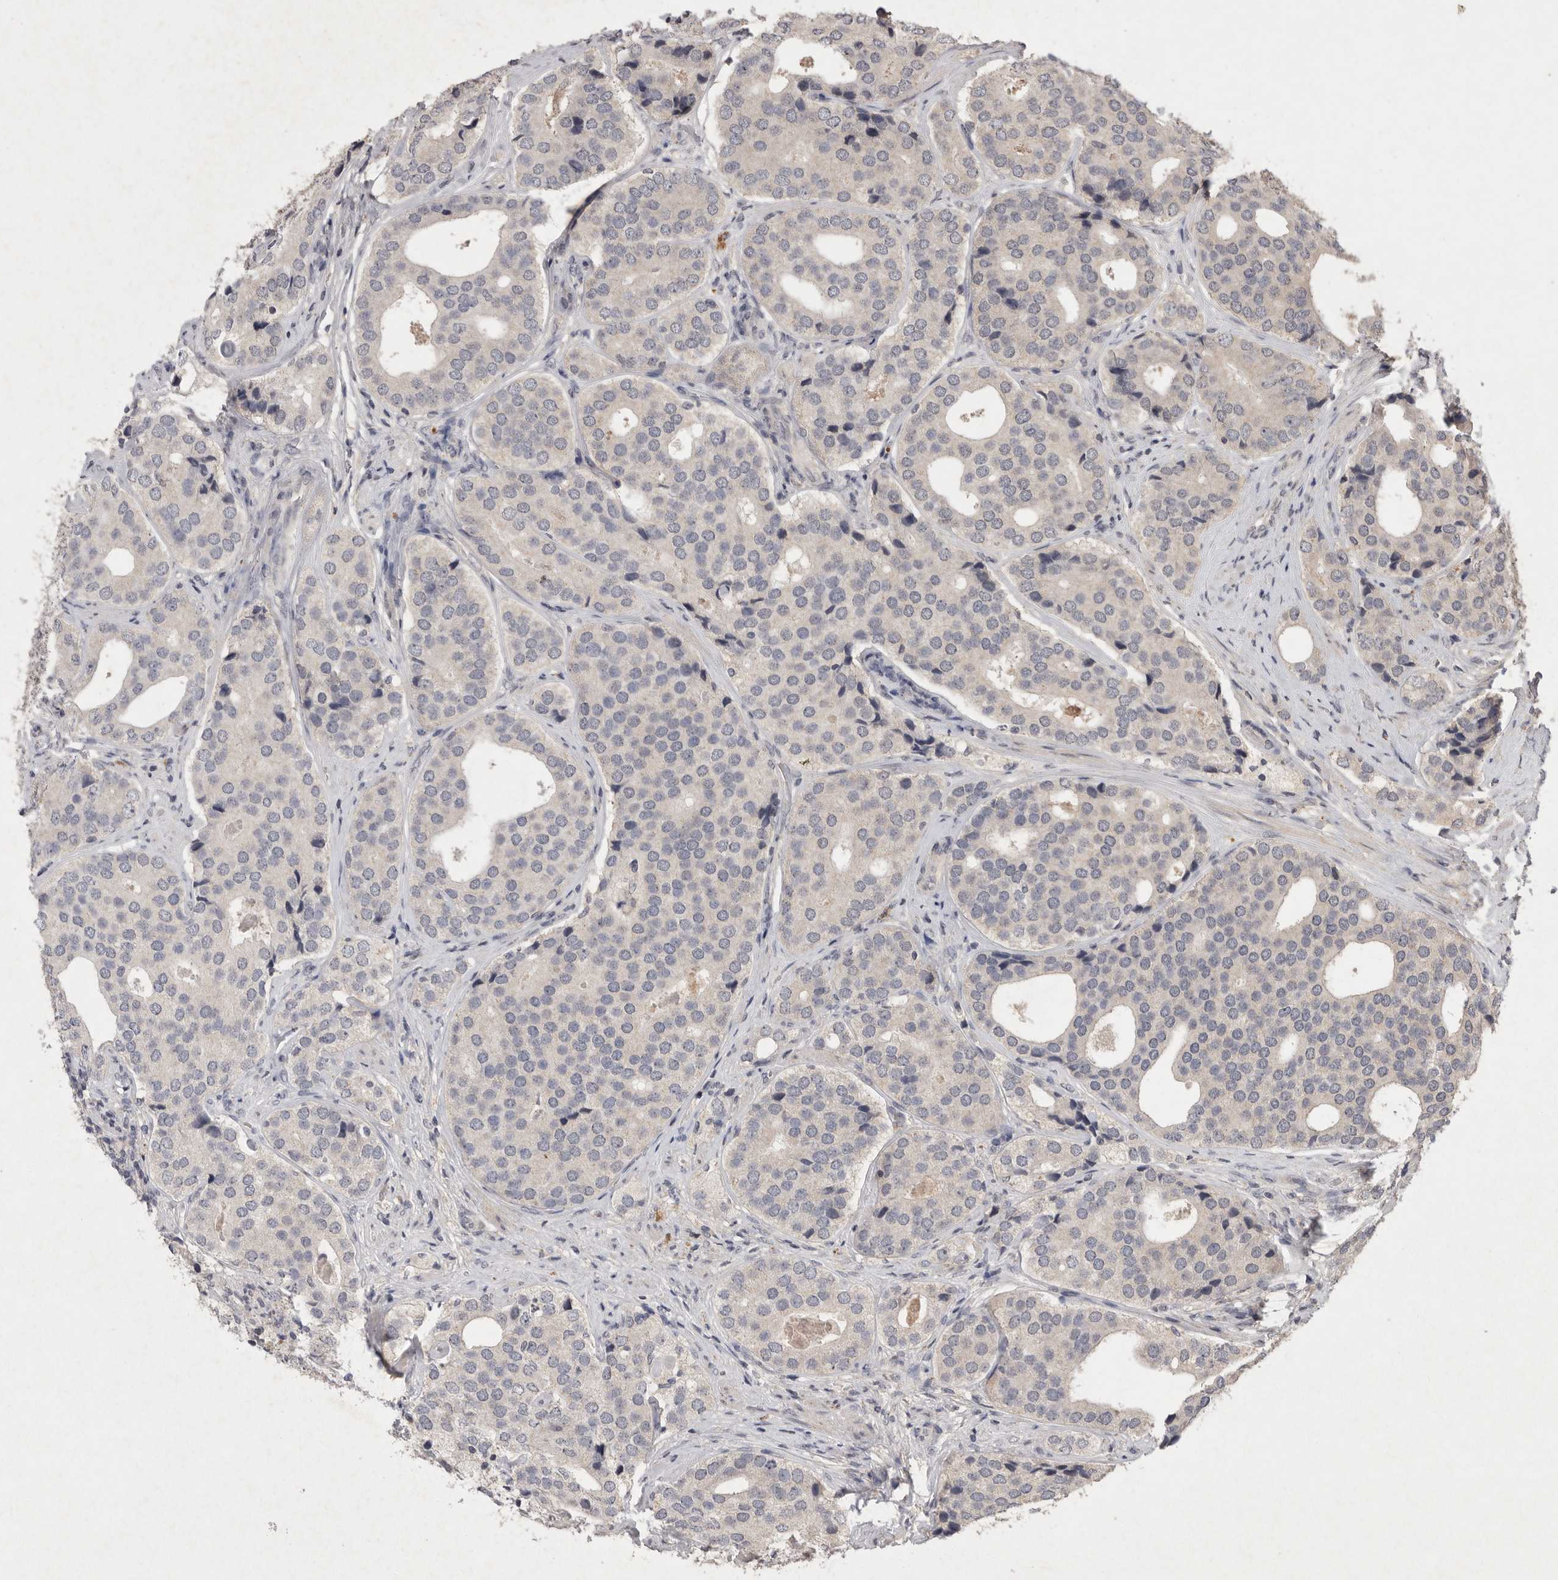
{"staining": {"intensity": "negative", "quantity": "none", "location": "none"}, "tissue": "prostate cancer", "cell_type": "Tumor cells", "image_type": "cancer", "snomed": [{"axis": "morphology", "description": "Adenocarcinoma, High grade"}, {"axis": "topography", "description": "Prostate"}], "caption": "This is an immunohistochemistry photomicrograph of prostate adenocarcinoma (high-grade). There is no expression in tumor cells.", "gene": "APLNR", "patient": {"sex": "male", "age": 56}}